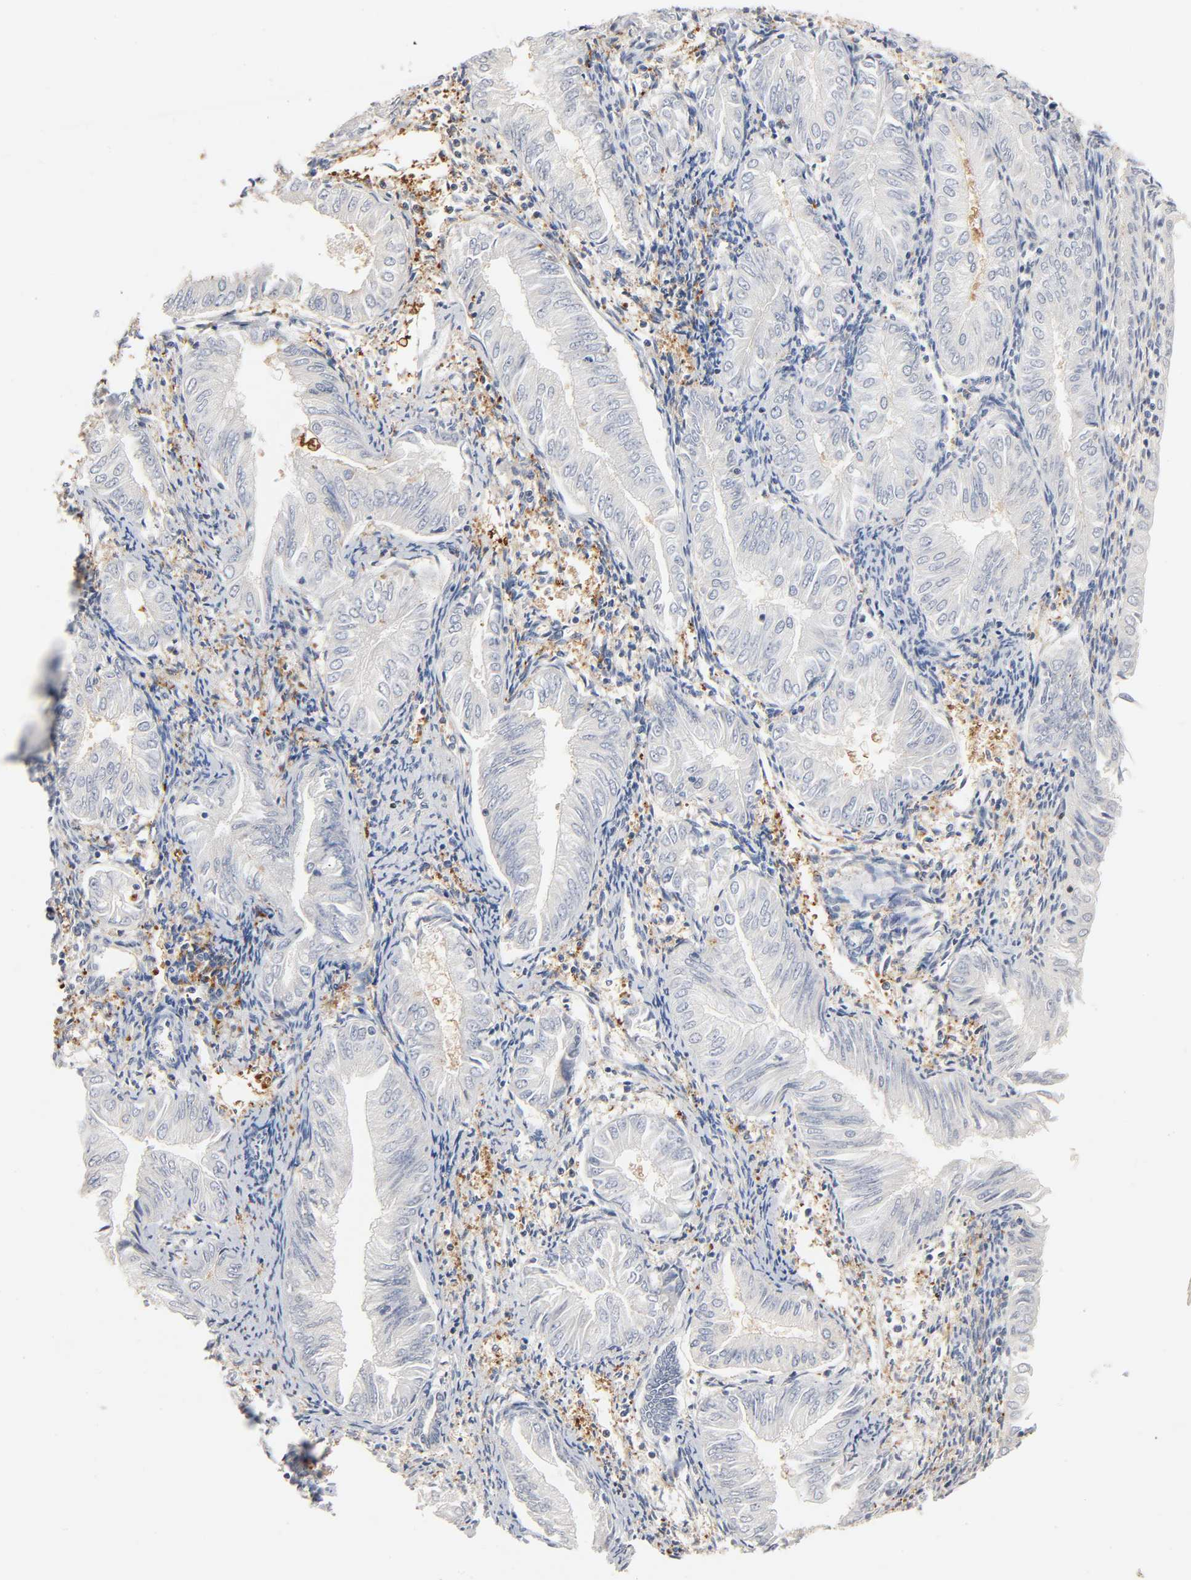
{"staining": {"intensity": "moderate", "quantity": "<25%", "location": "cytoplasmic/membranous"}, "tissue": "endometrial cancer", "cell_type": "Tumor cells", "image_type": "cancer", "snomed": [{"axis": "morphology", "description": "Adenocarcinoma, NOS"}, {"axis": "topography", "description": "Endometrium"}], "caption": "High-magnification brightfield microscopy of endometrial adenocarcinoma stained with DAB (brown) and counterstained with hematoxylin (blue). tumor cells exhibit moderate cytoplasmic/membranous staining is identified in about<25% of cells.", "gene": "BIN1", "patient": {"sex": "female", "age": 53}}